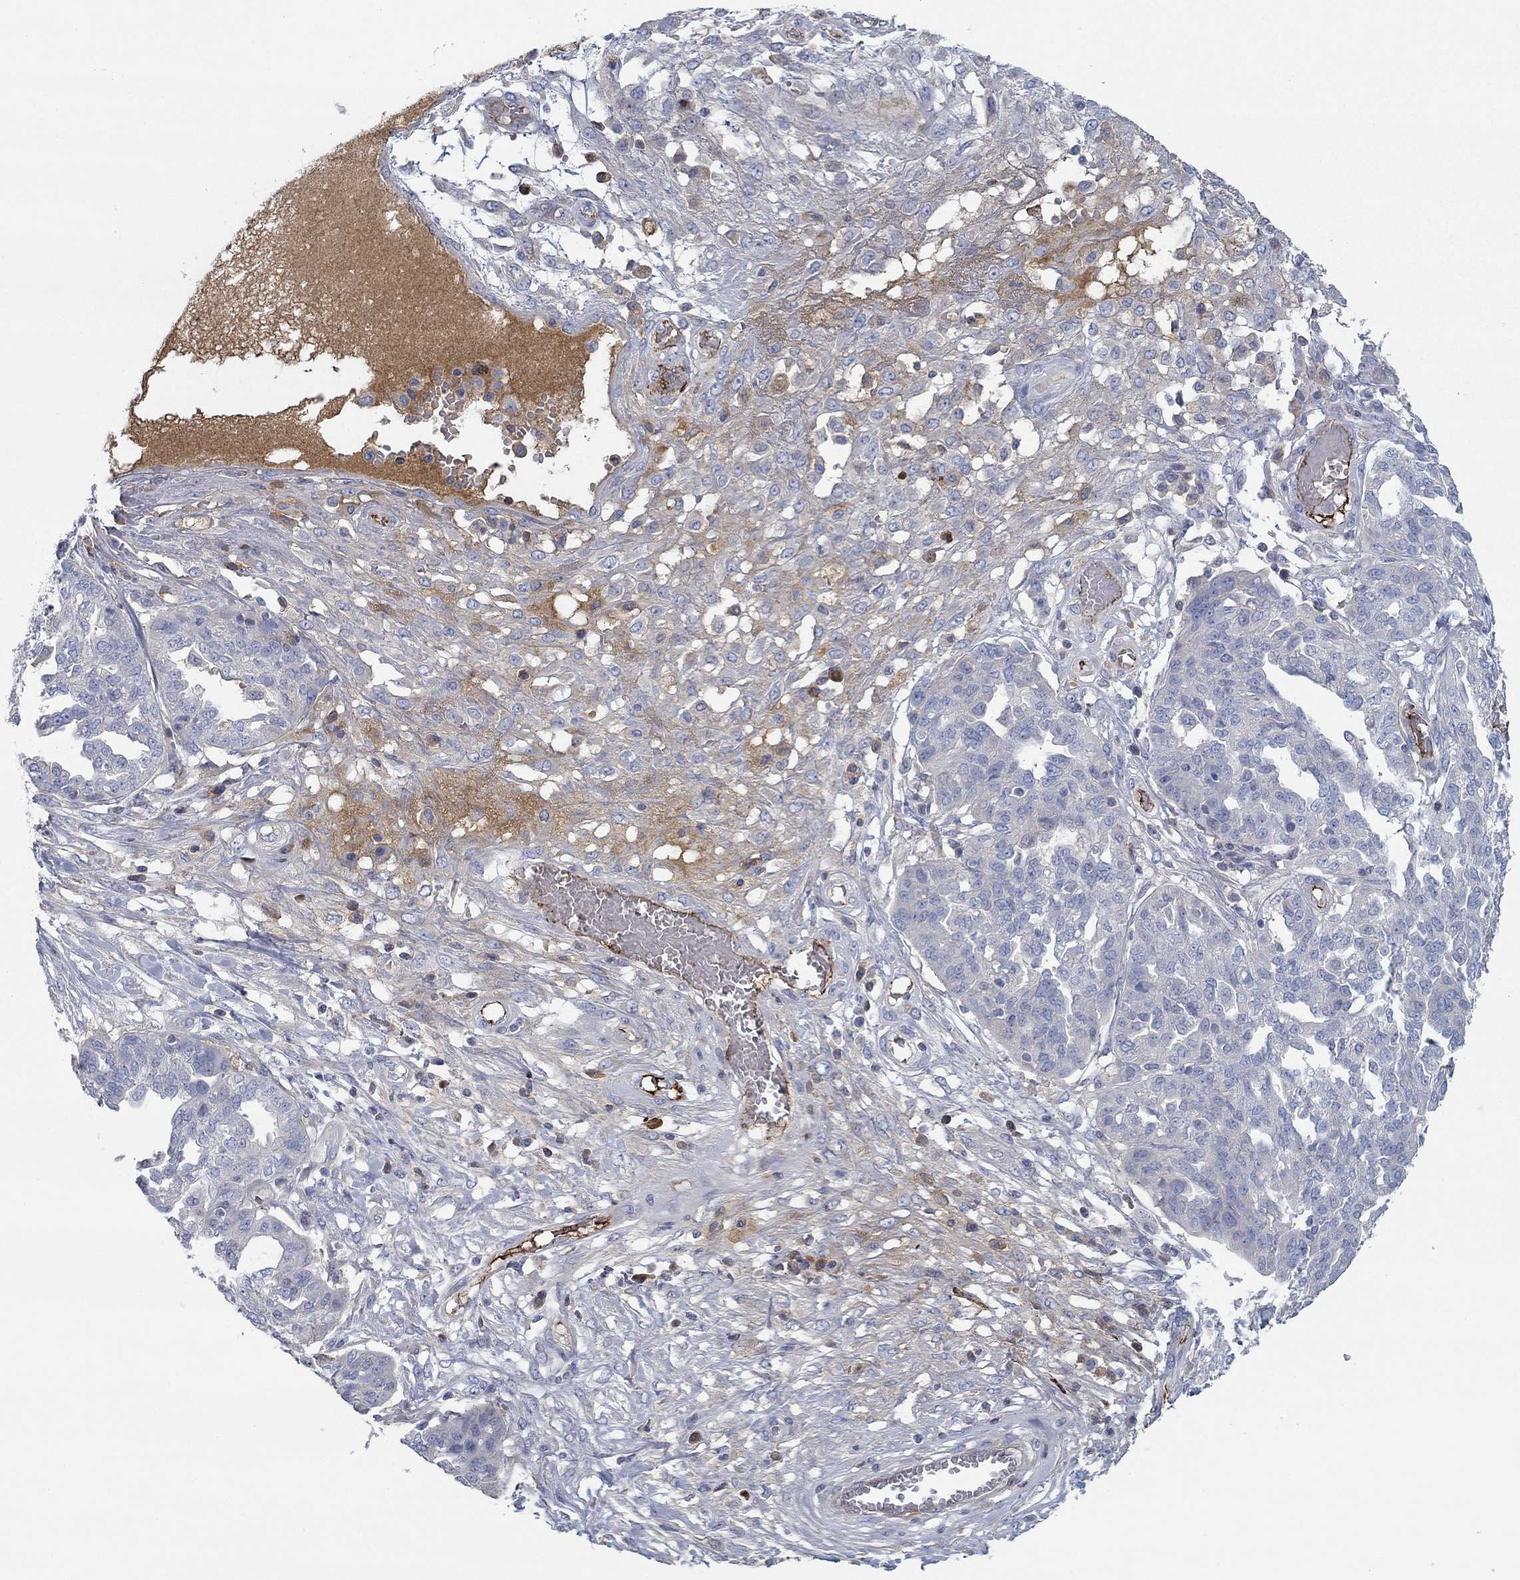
{"staining": {"intensity": "negative", "quantity": "none", "location": "none"}, "tissue": "ovarian cancer", "cell_type": "Tumor cells", "image_type": "cancer", "snomed": [{"axis": "morphology", "description": "Cystadenocarcinoma, serous, NOS"}, {"axis": "topography", "description": "Ovary"}], "caption": "Image shows no protein positivity in tumor cells of ovarian cancer (serous cystadenocarcinoma) tissue. (DAB IHC with hematoxylin counter stain).", "gene": "APOC3", "patient": {"sex": "female", "age": 67}}